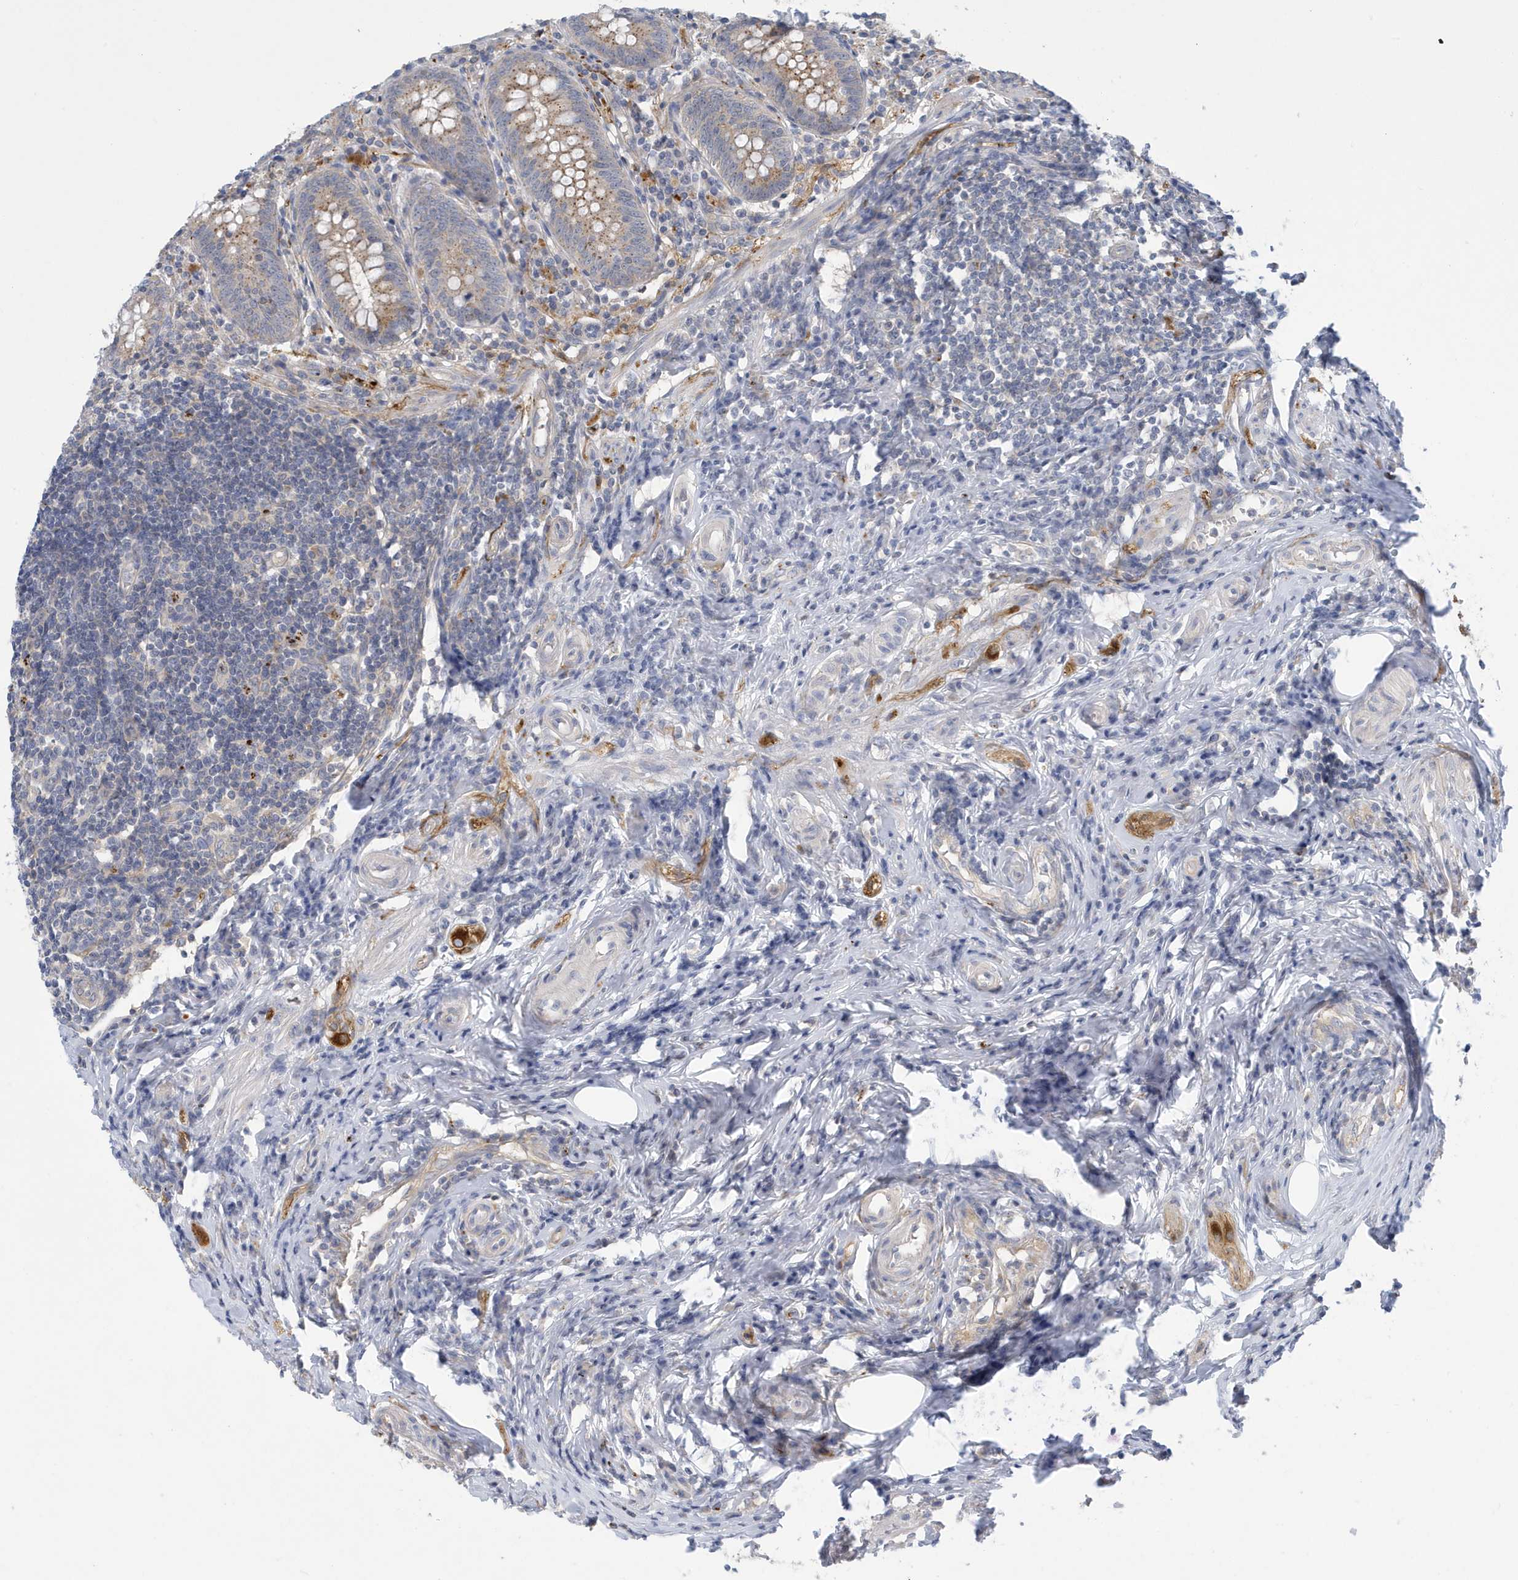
{"staining": {"intensity": "moderate", "quantity": ">75%", "location": "cytoplasmic/membranous"}, "tissue": "appendix", "cell_type": "Glandular cells", "image_type": "normal", "snomed": [{"axis": "morphology", "description": "Normal tissue, NOS"}, {"axis": "topography", "description": "Appendix"}], "caption": "About >75% of glandular cells in unremarkable human appendix demonstrate moderate cytoplasmic/membranous protein positivity as visualized by brown immunohistochemical staining.", "gene": "VTA1", "patient": {"sex": "female", "age": 54}}